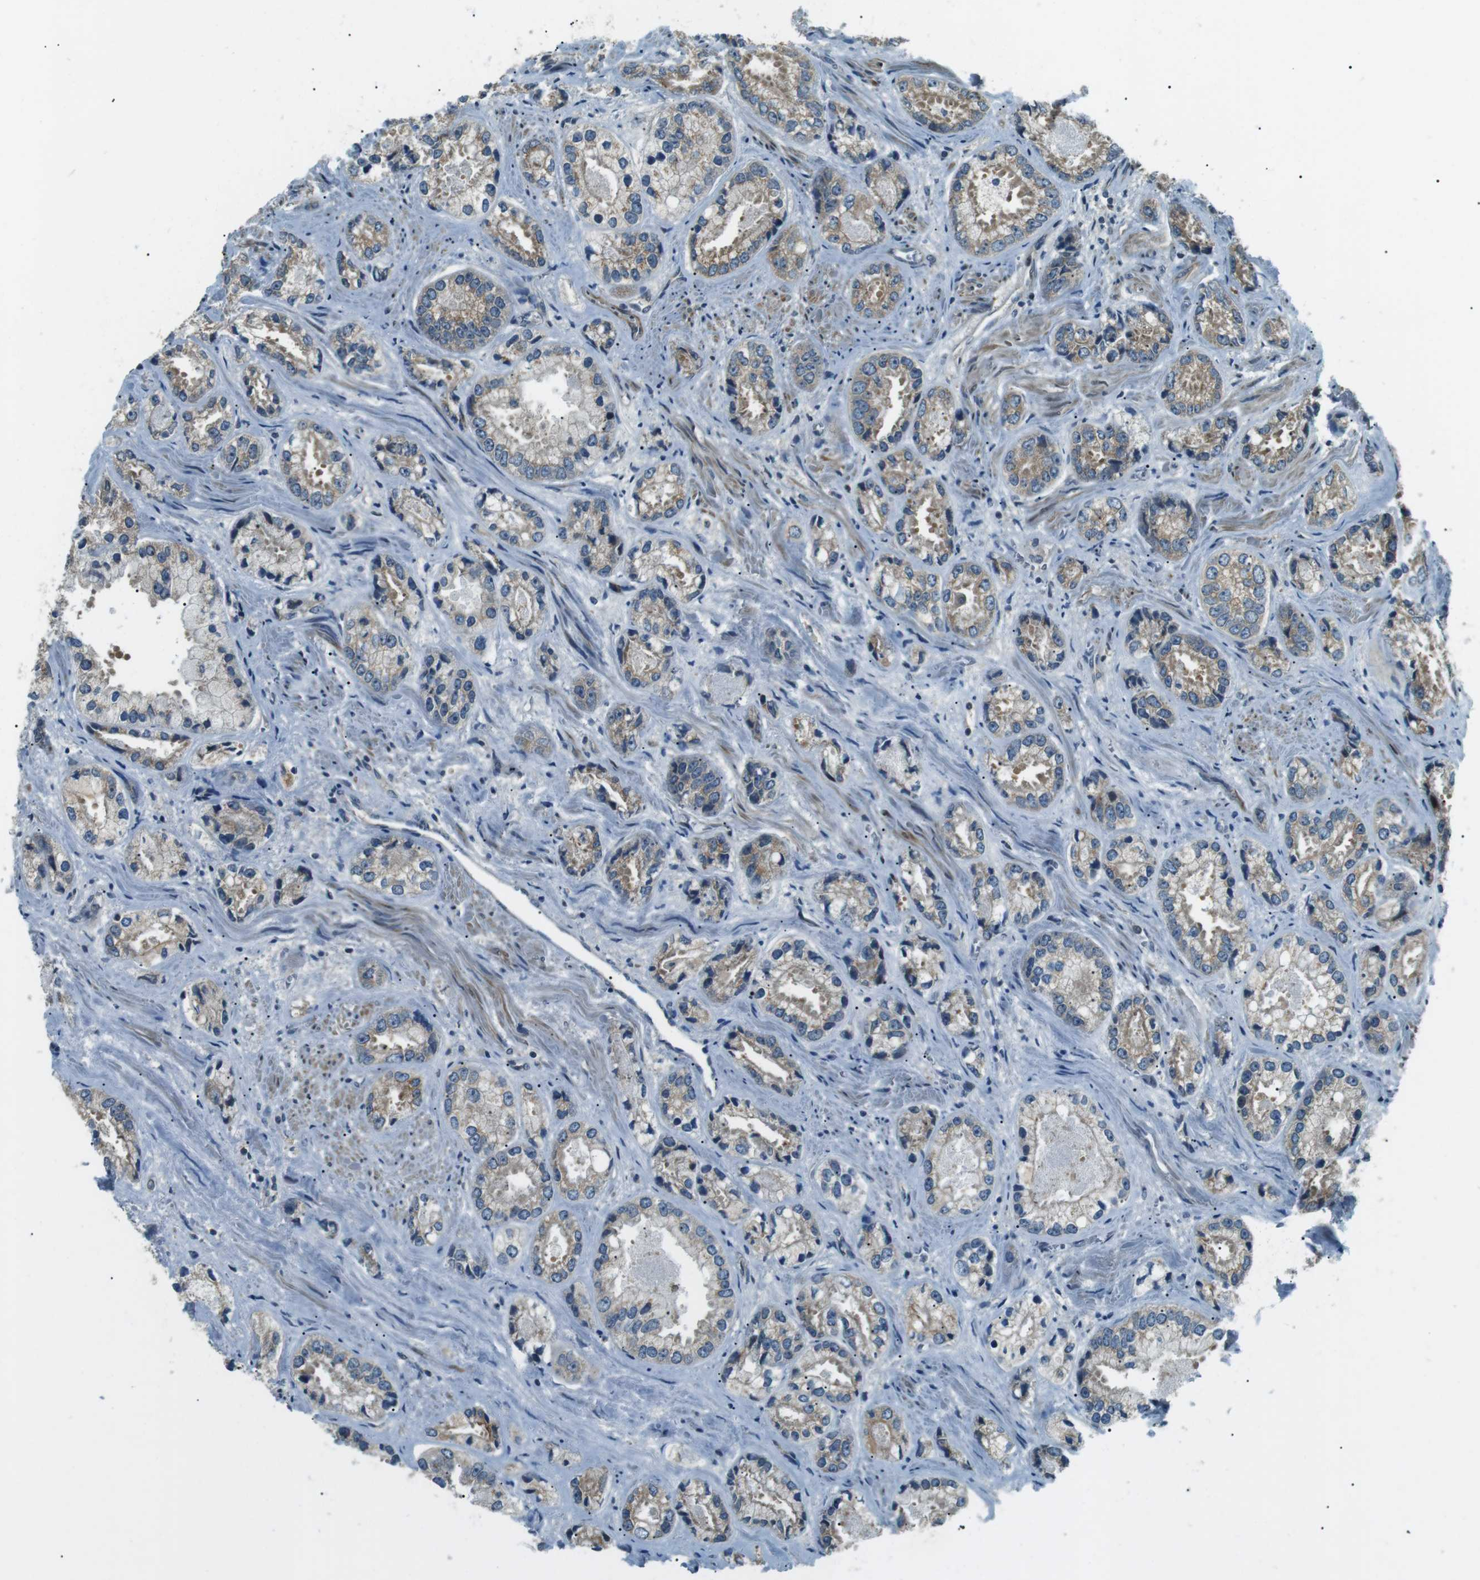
{"staining": {"intensity": "moderate", "quantity": ">75%", "location": "cytoplasmic/membranous"}, "tissue": "prostate cancer", "cell_type": "Tumor cells", "image_type": "cancer", "snomed": [{"axis": "morphology", "description": "Adenocarcinoma, High grade"}, {"axis": "topography", "description": "Prostate"}], "caption": "Adenocarcinoma (high-grade) (prostate) stained with immunohistochemistry displays moderate cytoplasmic/membranous staining in about >75% of tumor cells. The staining was performed using DAB to visualize the protein expression in brown, while the nuclei were stained in blue with hematoxylin (Magnification: 20x).", "gene": "TMEM74", "patient": {"sex": "male", "age": 61}}